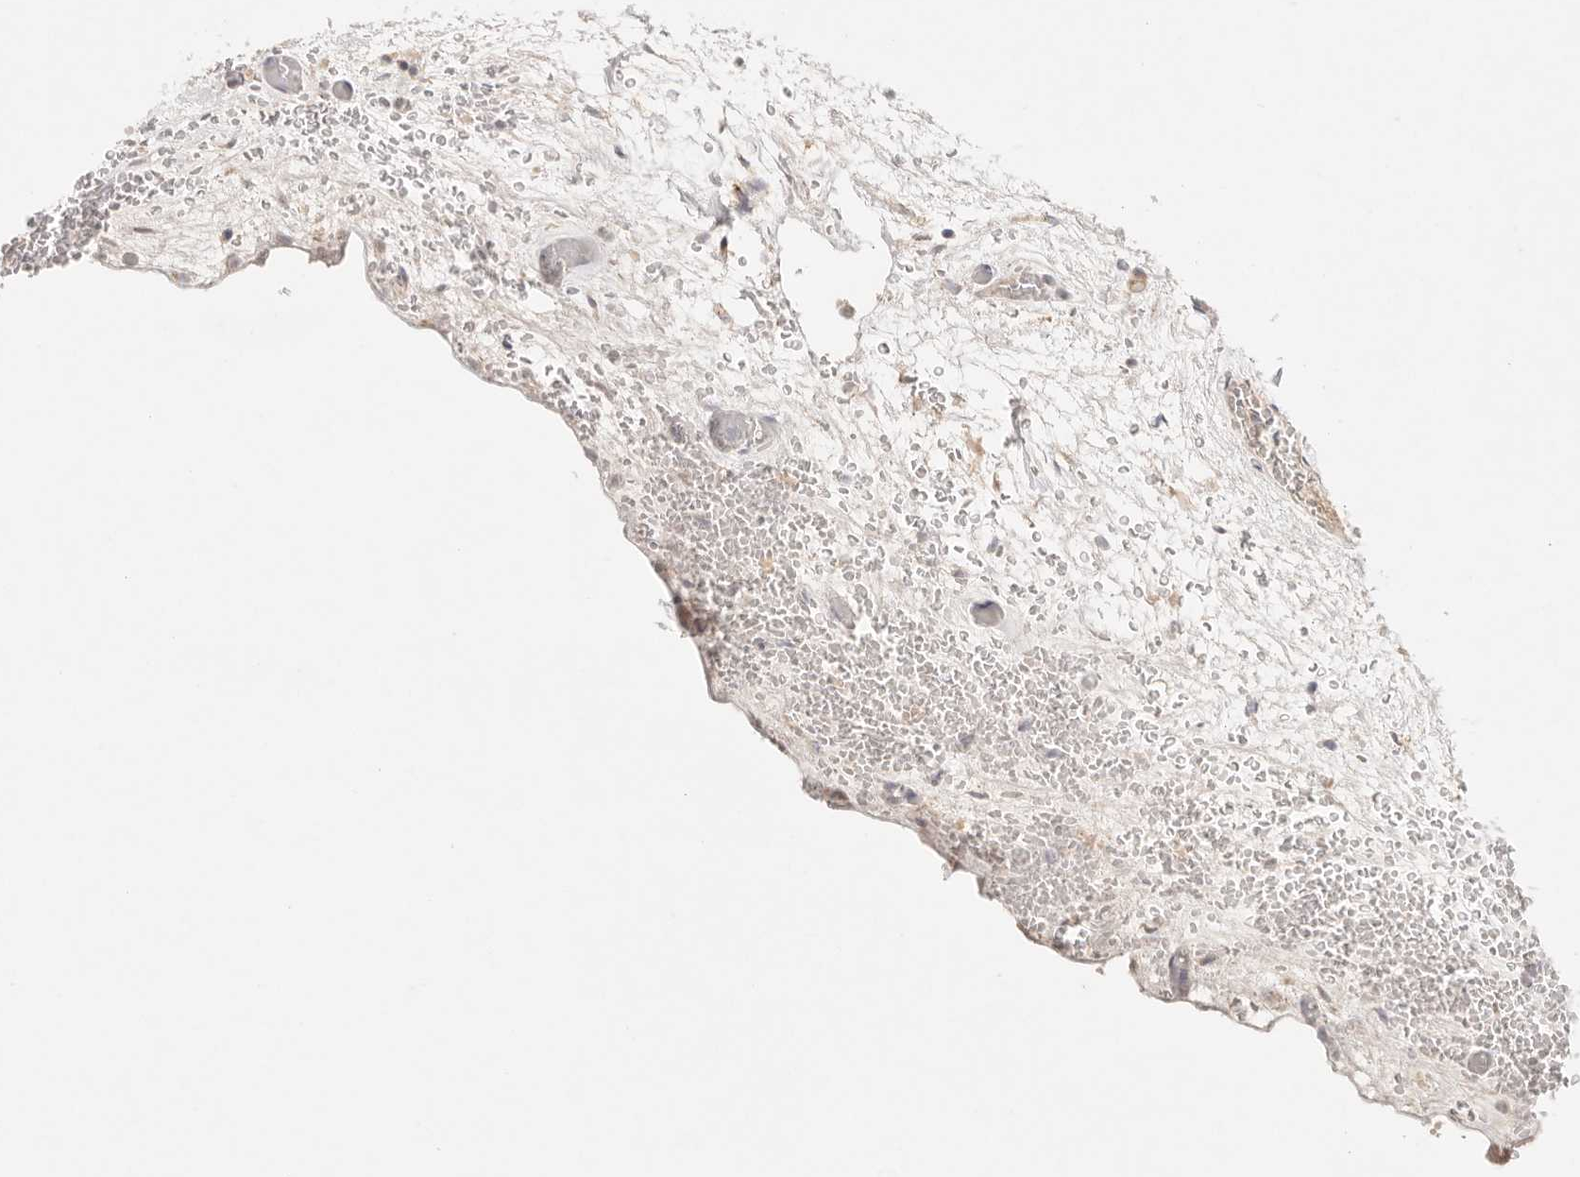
{"staining": {"intensity": "weak", "quantity": "<25%", "location": "cytoplasmic/membranous"}, "tissue": "prostate", "cell_type": "Glandular cells", "image_type": "normal", "snomed": [{"axis": "morphology", "description": "Normal tissue, NOS"}, {"axis": "topography", "description": "Prostate"}], "caption": "DAB immunohistochemical staining of normal prostate shows no significant staining in glandular cells.", "gene": "CEP120", "patient": {"sex": "male", "age": 48}}